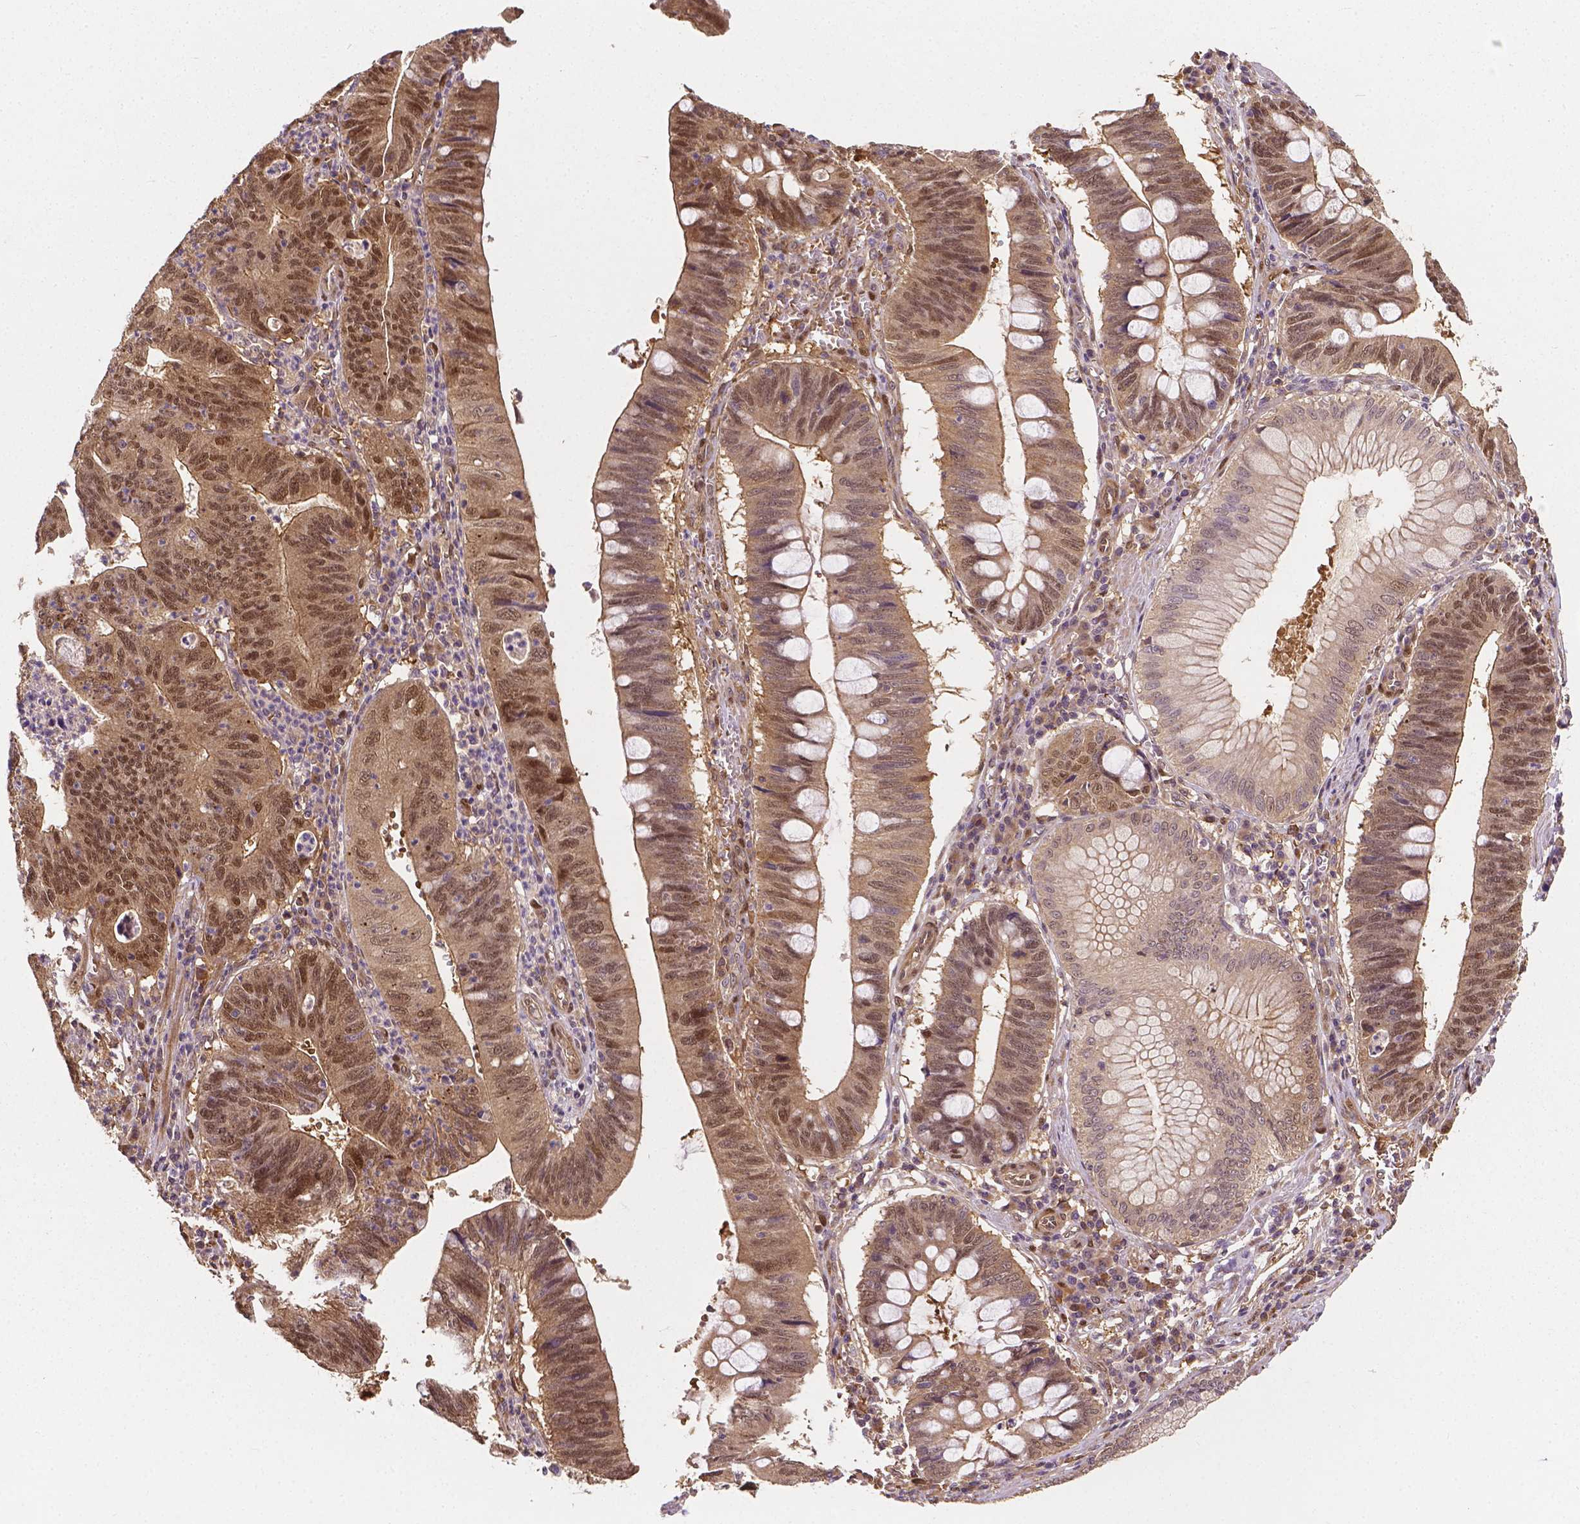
{"staining": {"intensity": "moderate", "quantity": ">75%", "location": "nuclear"}, "tissue": "stomach cancer", "cell_type": "Tumor cells", "image_type": "cancer", "snomed": [{"axis": "morphology", "description": "Adenocarcinoma, NOS"}, {"axis": "topography", "description": "Stomach"}], "caption": "The photomicrograph reveals staining of adenocarcinoma (stomach), revealing moderate nuclear protein expression (brown color) within tumor cells.", "gene": "YAP1", "patient": {"sex": "male", "age": 59}}